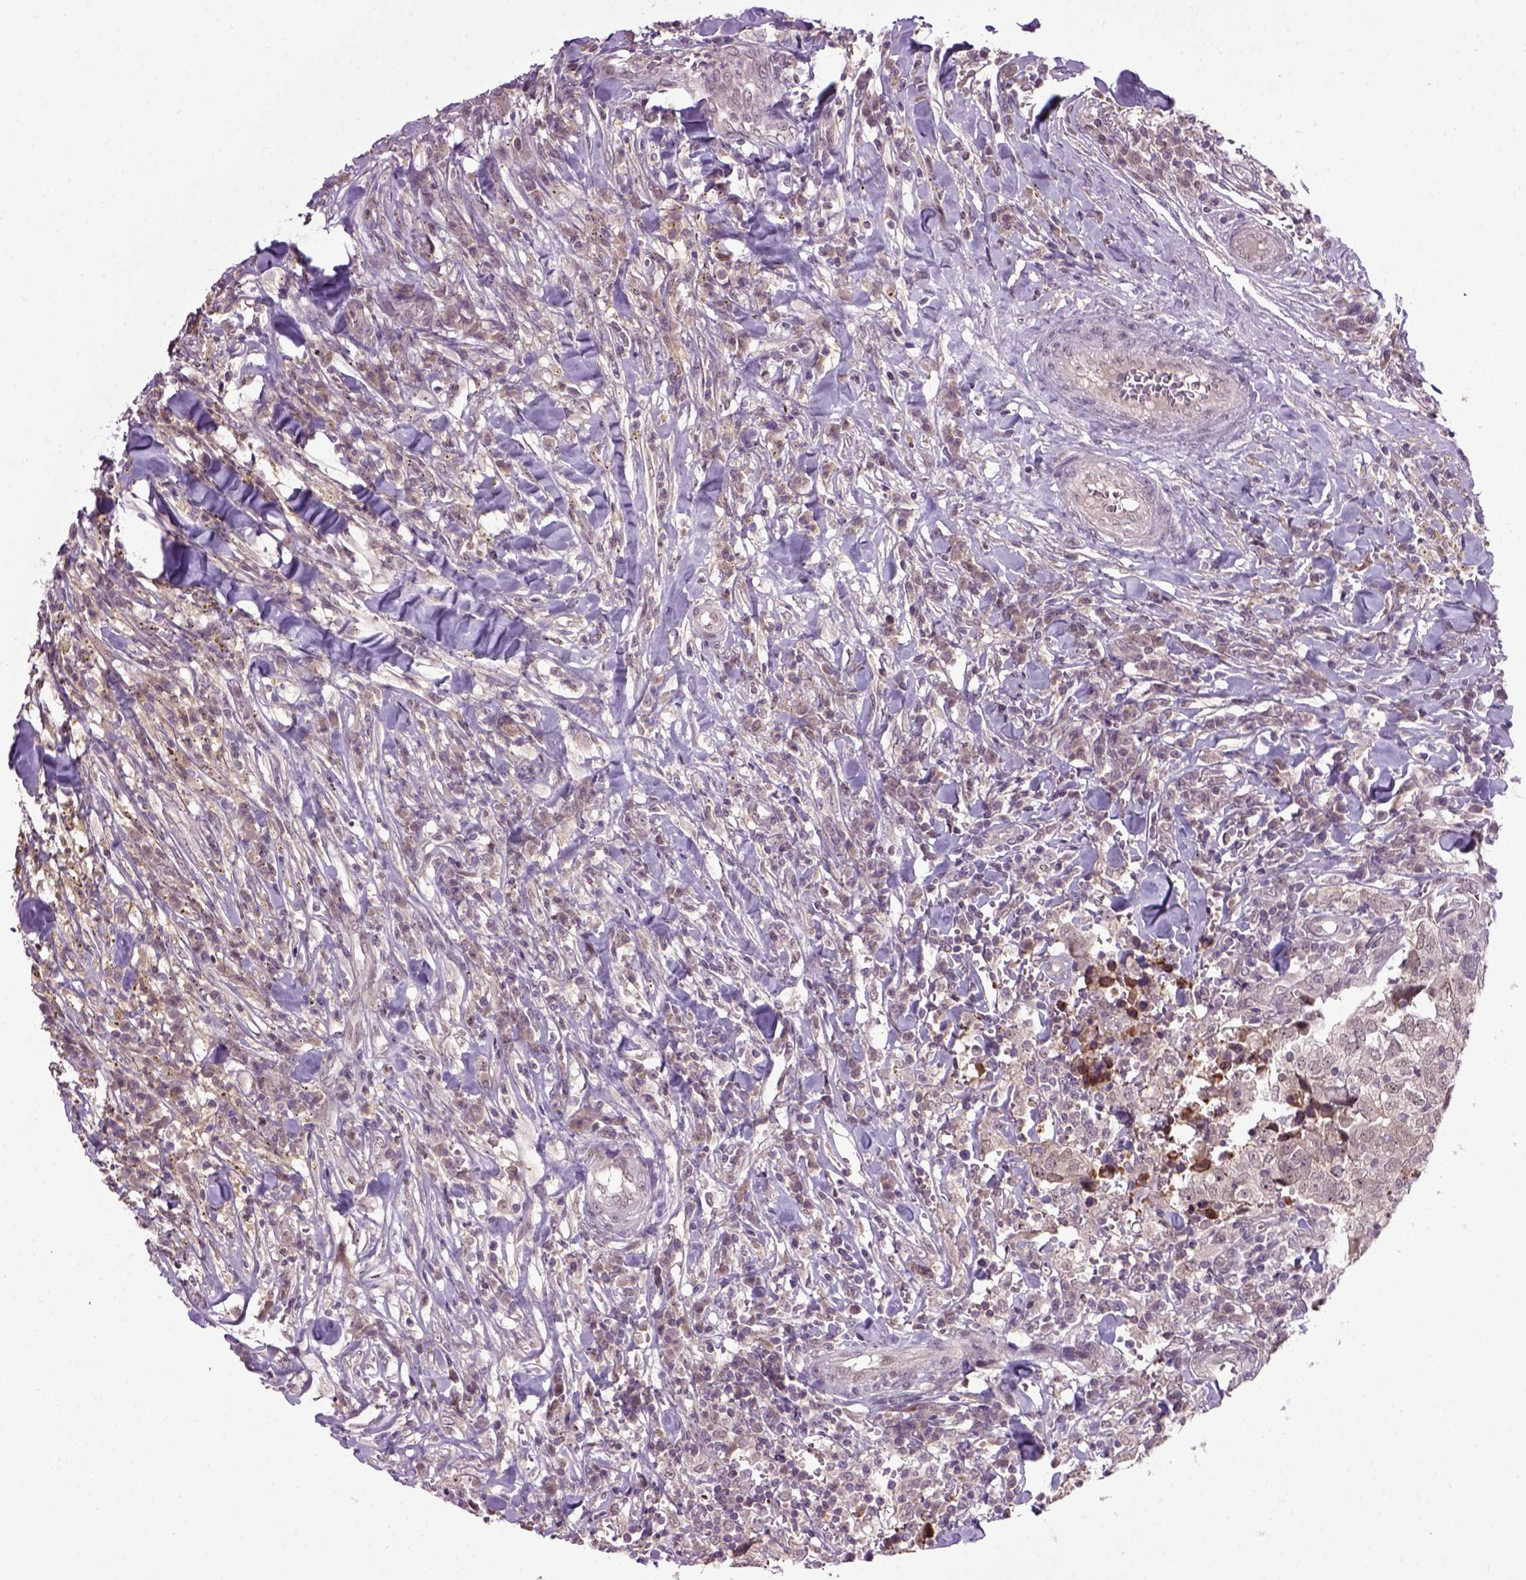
{"staining": {"intensity": "weak", "quantity": "<25%", "location": "cytoplasmic/membranous"}, "tissue": "breast cancer", "cell_type": "Tumor cells", "image_type": "cancer", "snomed": [{"axis": "morphology", "description": "Duct carcinoma"}, {"axis": "topography", "description": "Breast"}], "caption": "Immunohistochemistry (IHC) of human invasive ductal carcinoma (breast) reveals no expression in tumor cells.", "gene": "RAB43", "patient": {"sex": "female", "age": 30}}